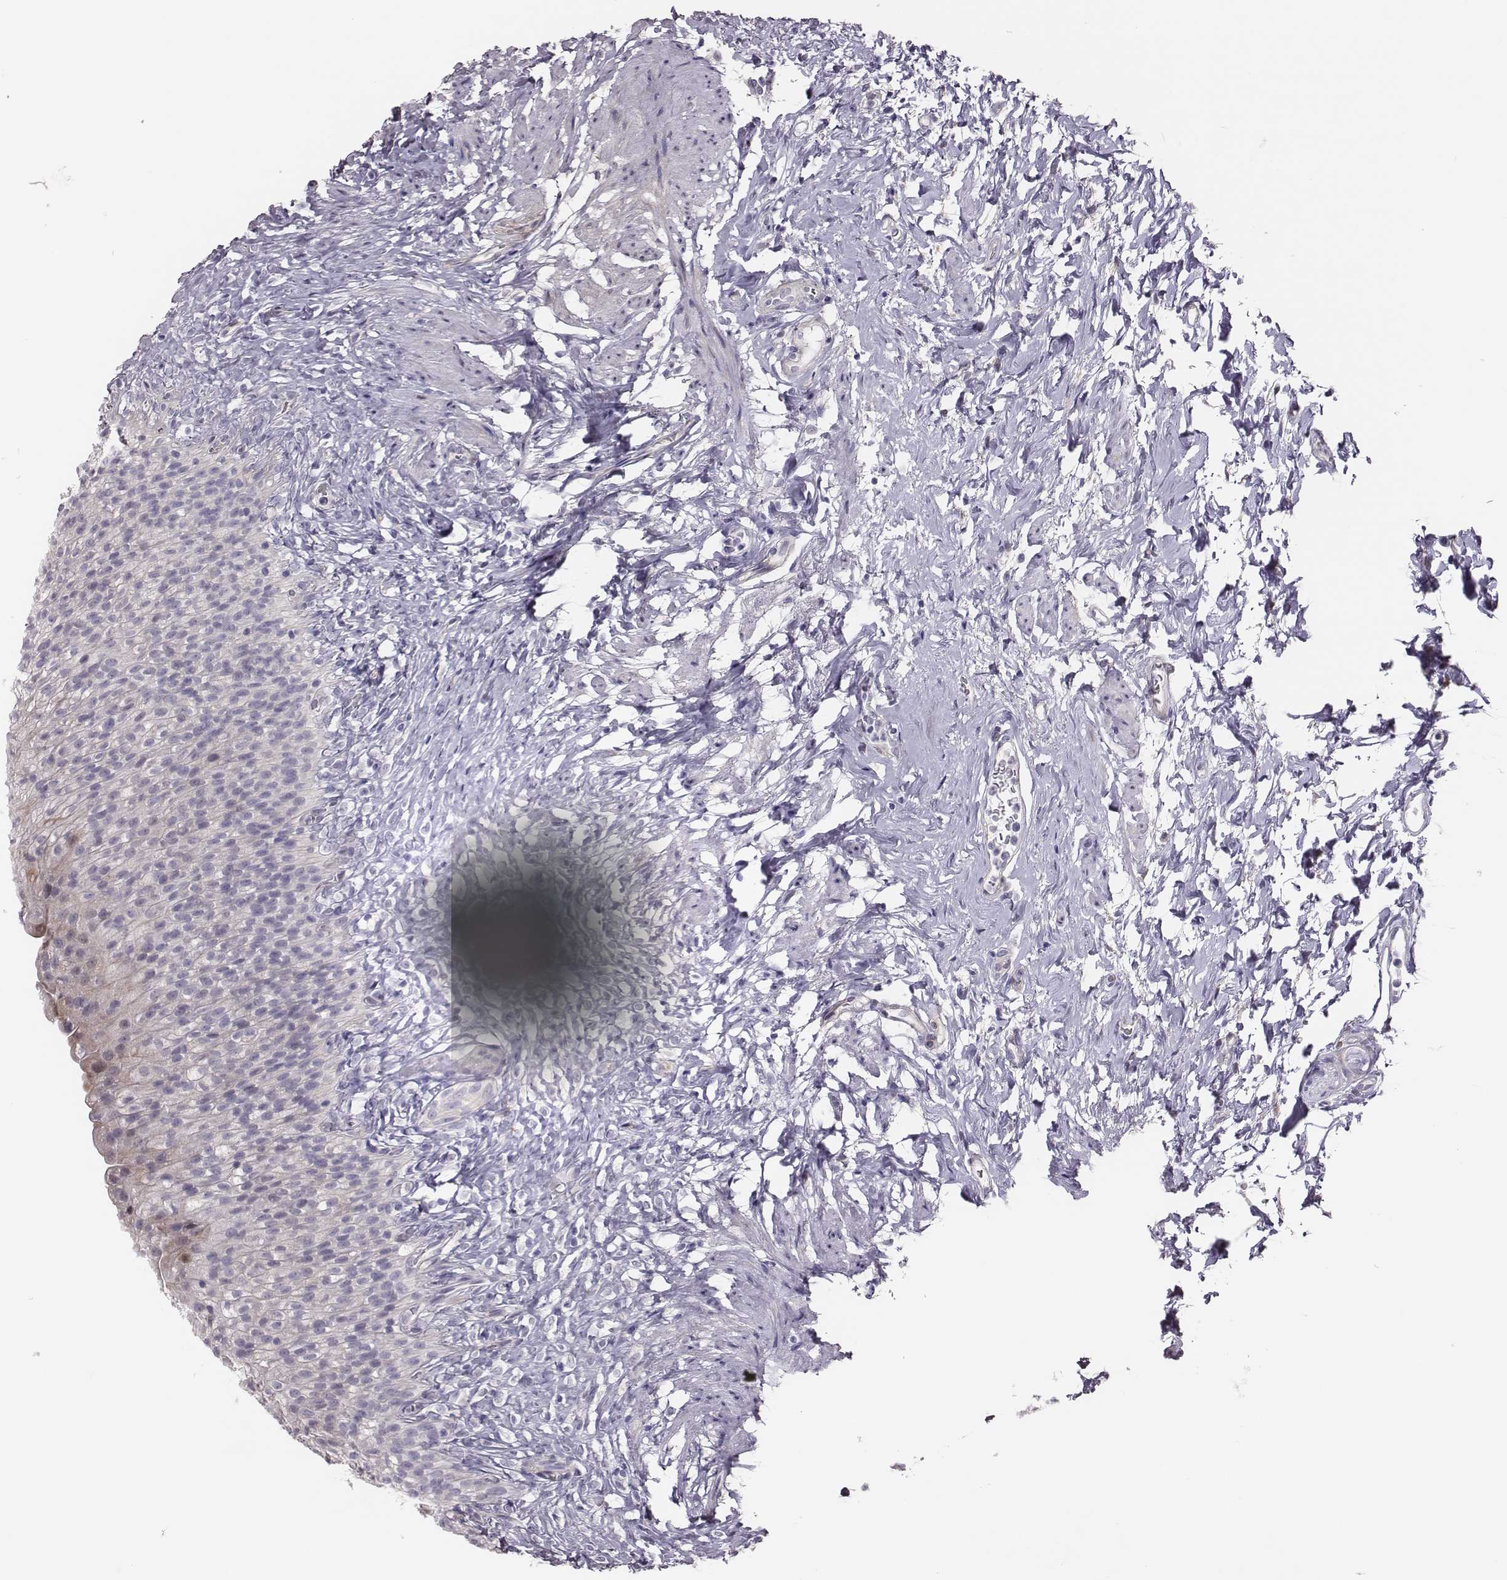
{"staining": {"intensity": "negative", "quantity": "none", "location": "none"}, "tissue": "urinary bladder", "cell_type": "Urothelial cells", "image_type": "normal", "snomed": [{"axis": "morphology", "description": "Normal tissue, NOS"}, {"axis": "topography", "description": "Urinary bladder"}], "caption": "Urothelial cells show no significant protein expression in unremarkable urinary bladder. The staining is performed using DAB brown chromogen with nuclei counter-stained in using hematoxylin.", "gene": "SCML2", "patient": {"sex": "male", "age": 76}}